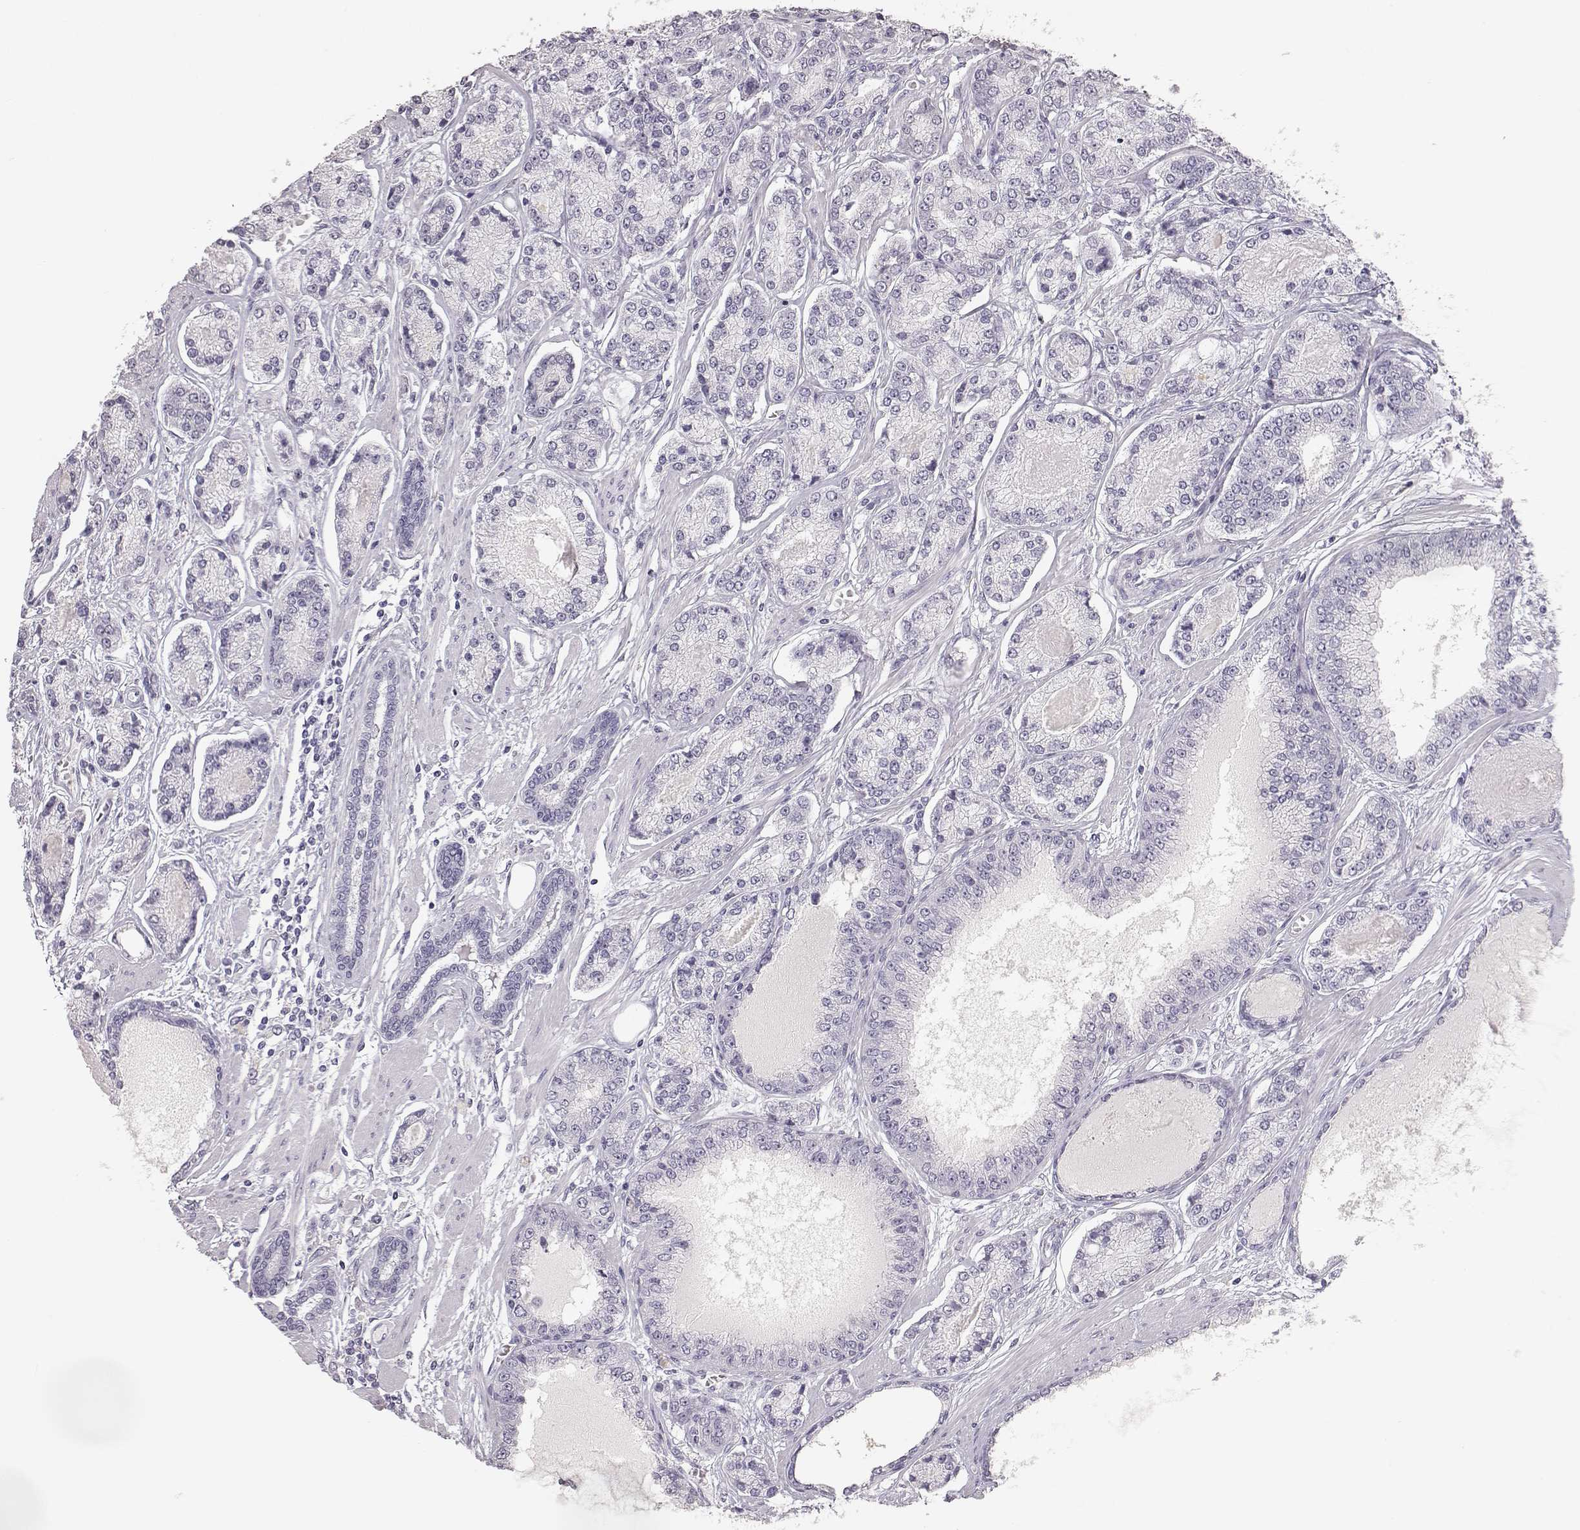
{"staining": {"intensity": "negative", "quantity": "none", "location": "none"}, "tissue": "prostate cancer", "cell_type": "Tumor cells", "image_type": "cancer", "snomed": [{"axis": "morphology", "description": "Adenocarcinoma, NOS"}, {"axis": "topography", "description": "Prostate"}], "caption": "This histopathology image is of prostate adenocarcinoma stained with IHC to label a protein in brown with the nuclei are counter-stained blue. There is no expression in tumor cells.", "gene": "KRT33A", "patient": {"sex": "male", "age": 64}}